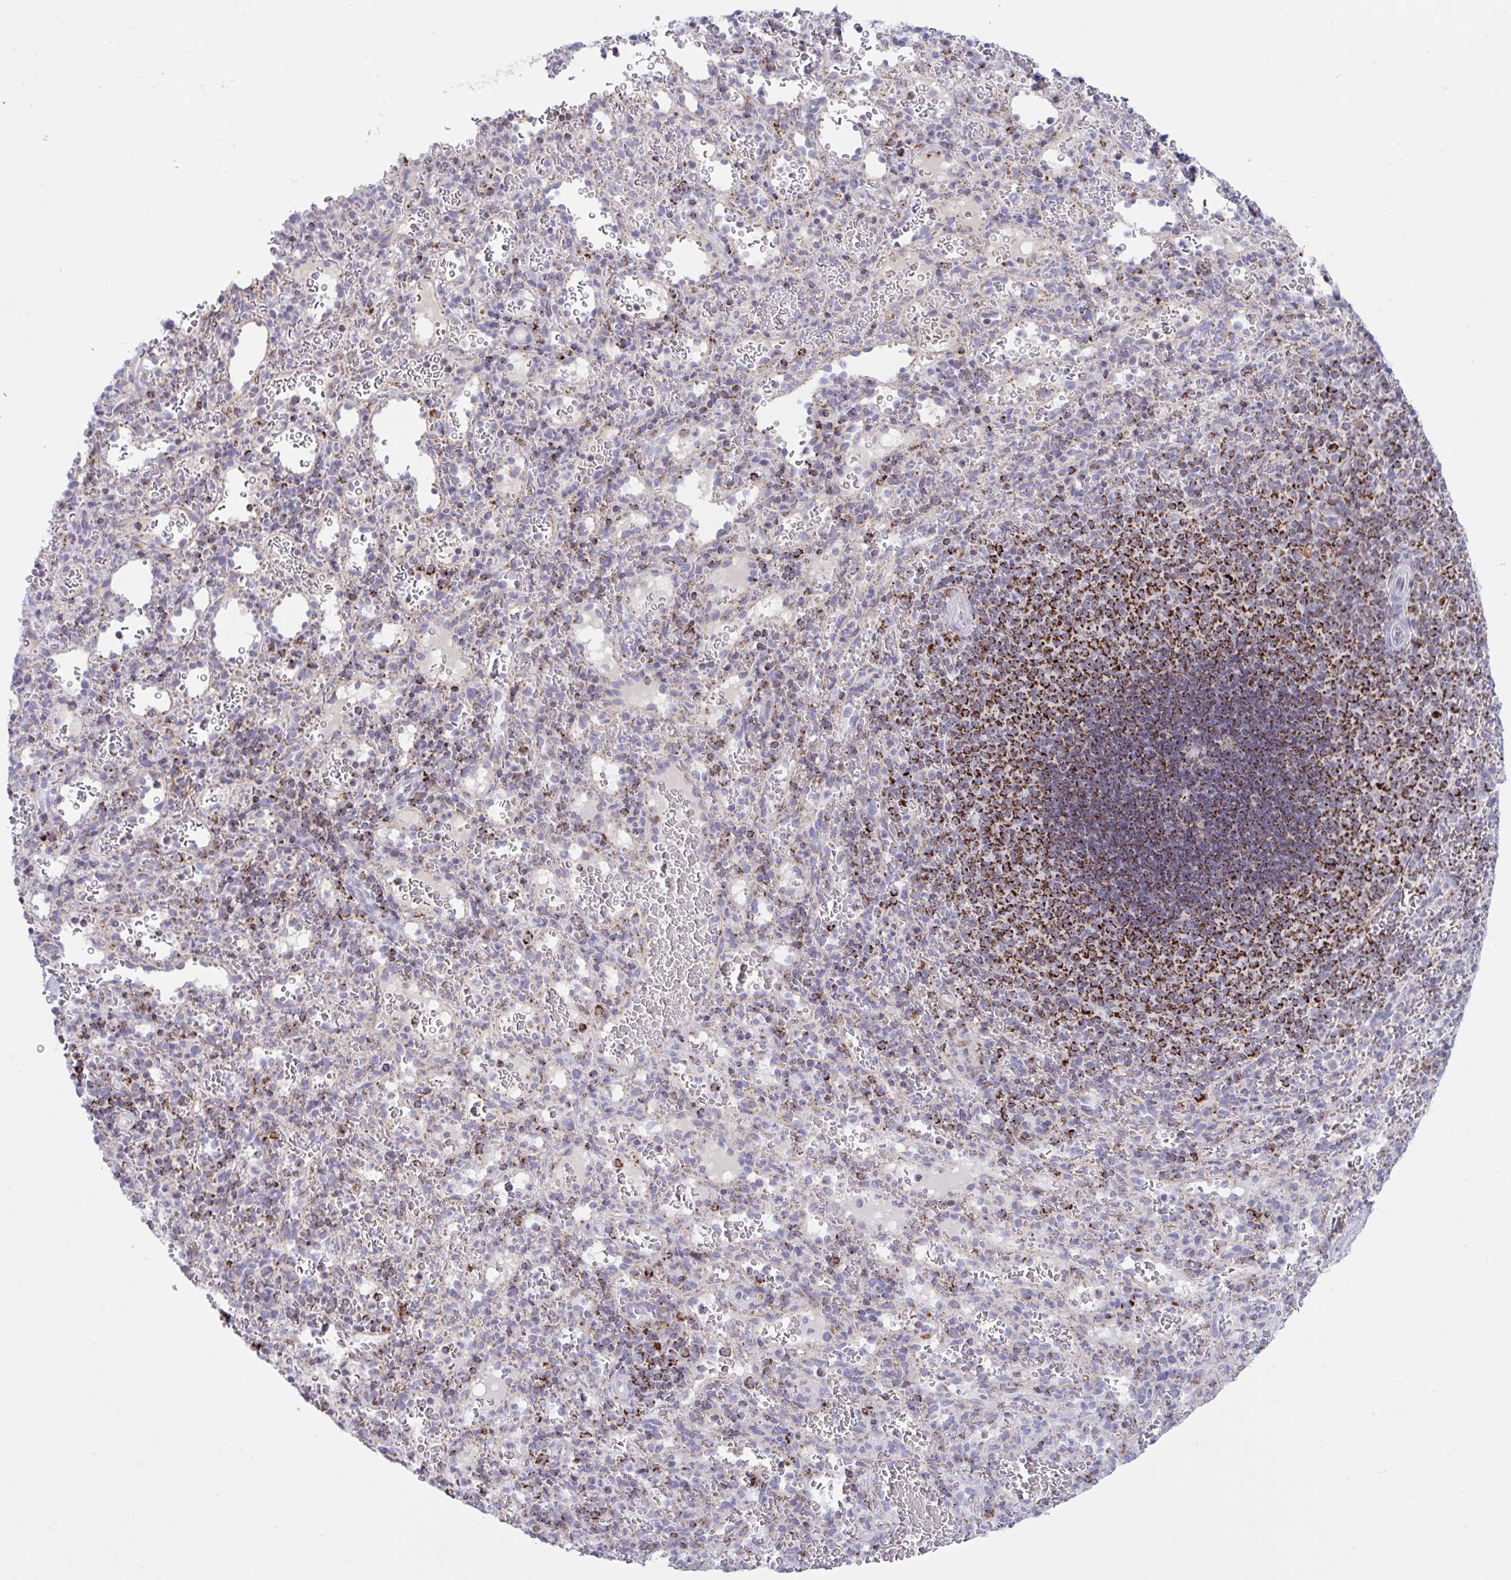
{"staining": {"intensity": "moderate", "quantity": "<25%", "location": "cytoplasmic/membranous"}, "tissue": "spleen", "cell_type": "Cells in red pulp", "image_type": "normal", "snomed": [{"axis": "morphology", "description": "Normal tissue, NOS"}, {"axis": "topography", "description": "Spleen"}], "caption": "Immunohistochemistry (IHC) photomicrograph of benign human spleen stained for a protein (brown), which demonstrates low levels of moderate cytoplasmic/membranous staining in about <25% of cells in red pulp.", "gene": "HSPE1", "patient": {"sex": "male", "age": 57}}